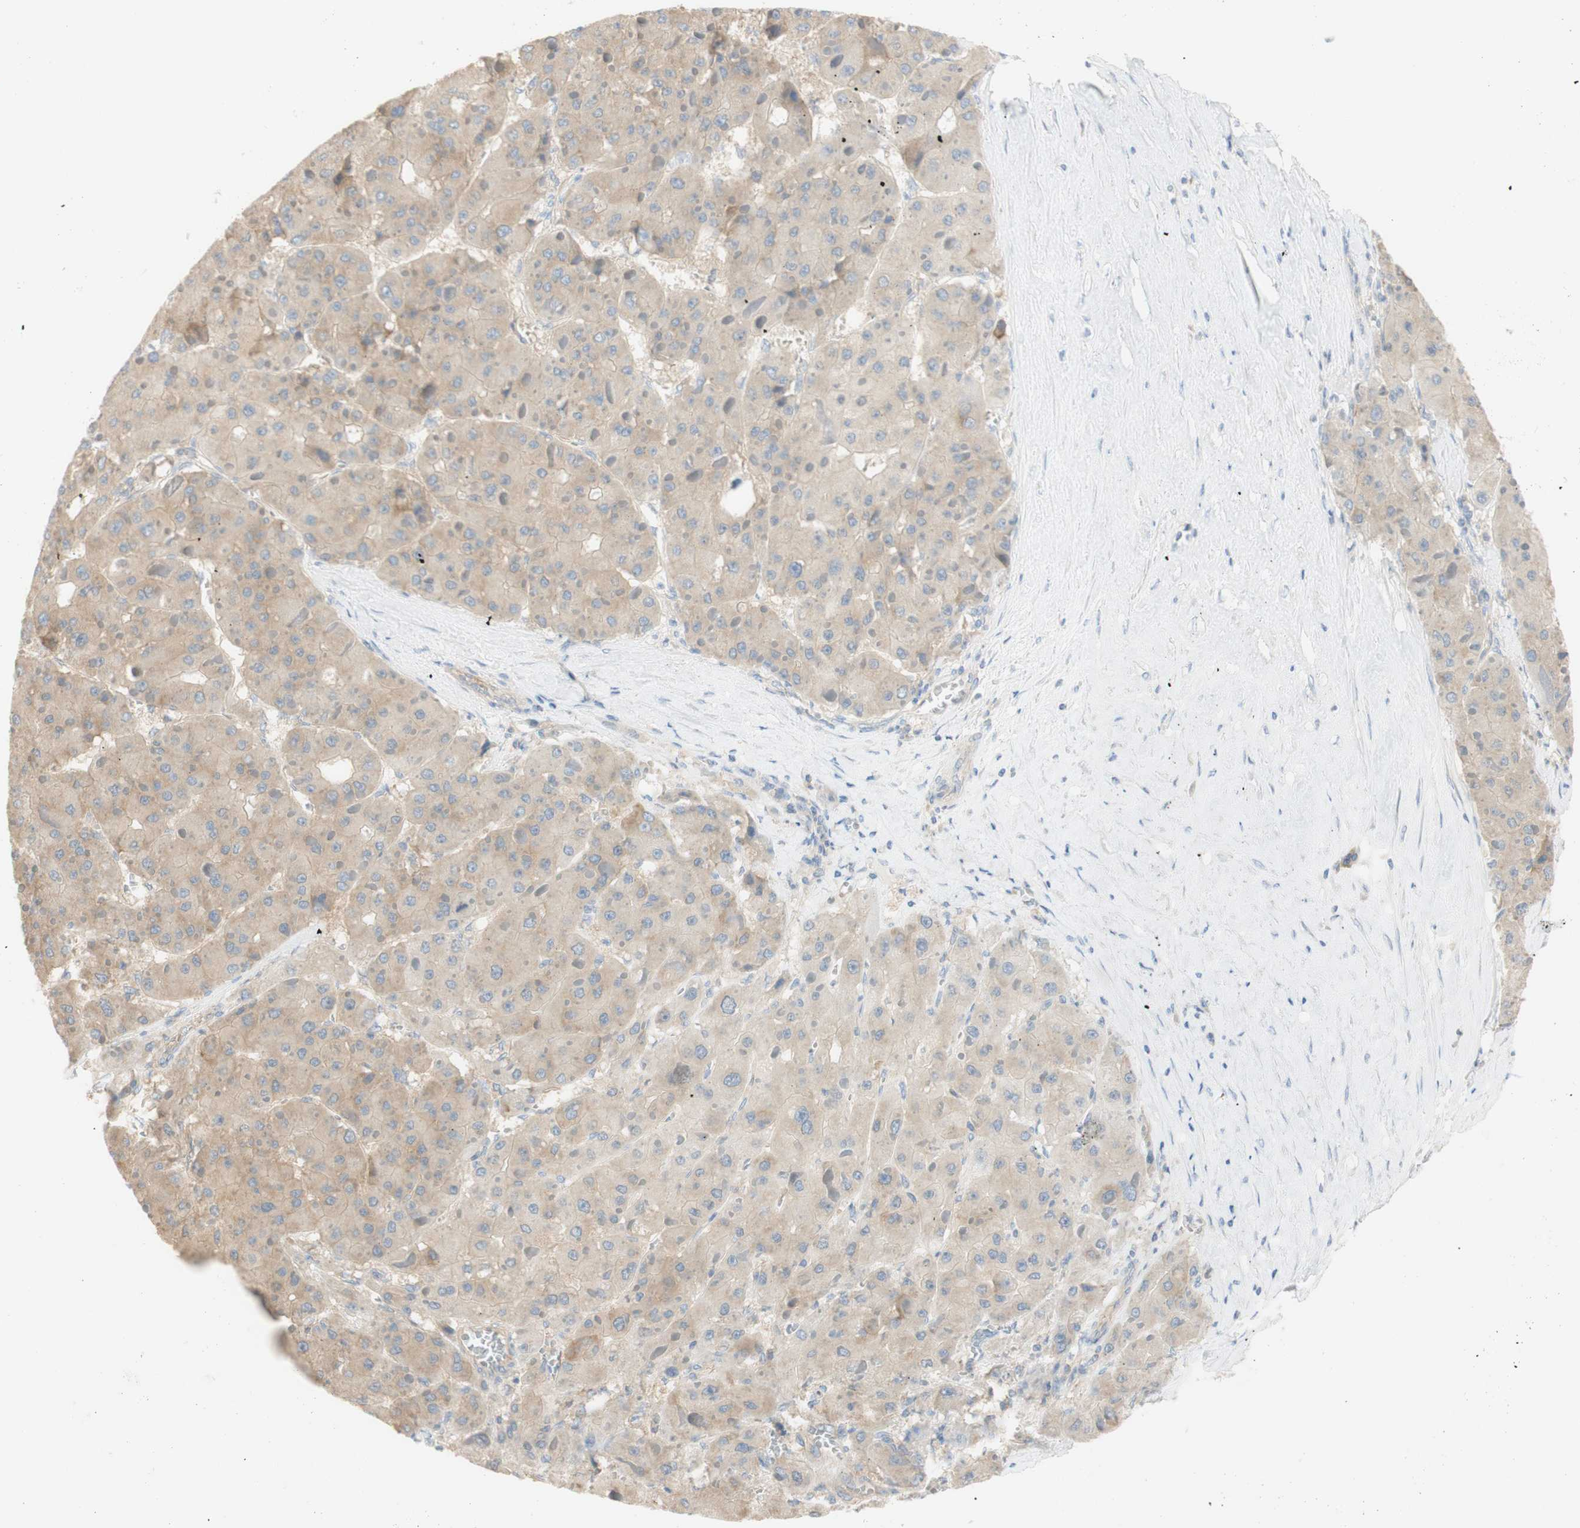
{"staining": {"intensity": "weak", "quantity": ">75%", "location": "cytoplasmic/membranous"}, "tissue": "liver cancer", "cell_type": "Tumor cells", "image_type": "cancer", "snomed": [{"axis": "morphology", "description": "Carcinoma, Hepatocellular, NOS"}, {"axis": "topography", "description": "Liver"}], "caption": "A brown stain highlights weak cytoplasmic/membranous positivity of a protein in human liver cancer tumor cells. Immunohistochemistry (ihc) stains the protein of interest in brown and the nuclei are stained blue.", "gene": "ATP2B1", "patient": {"sex": "female", "age": 73}}